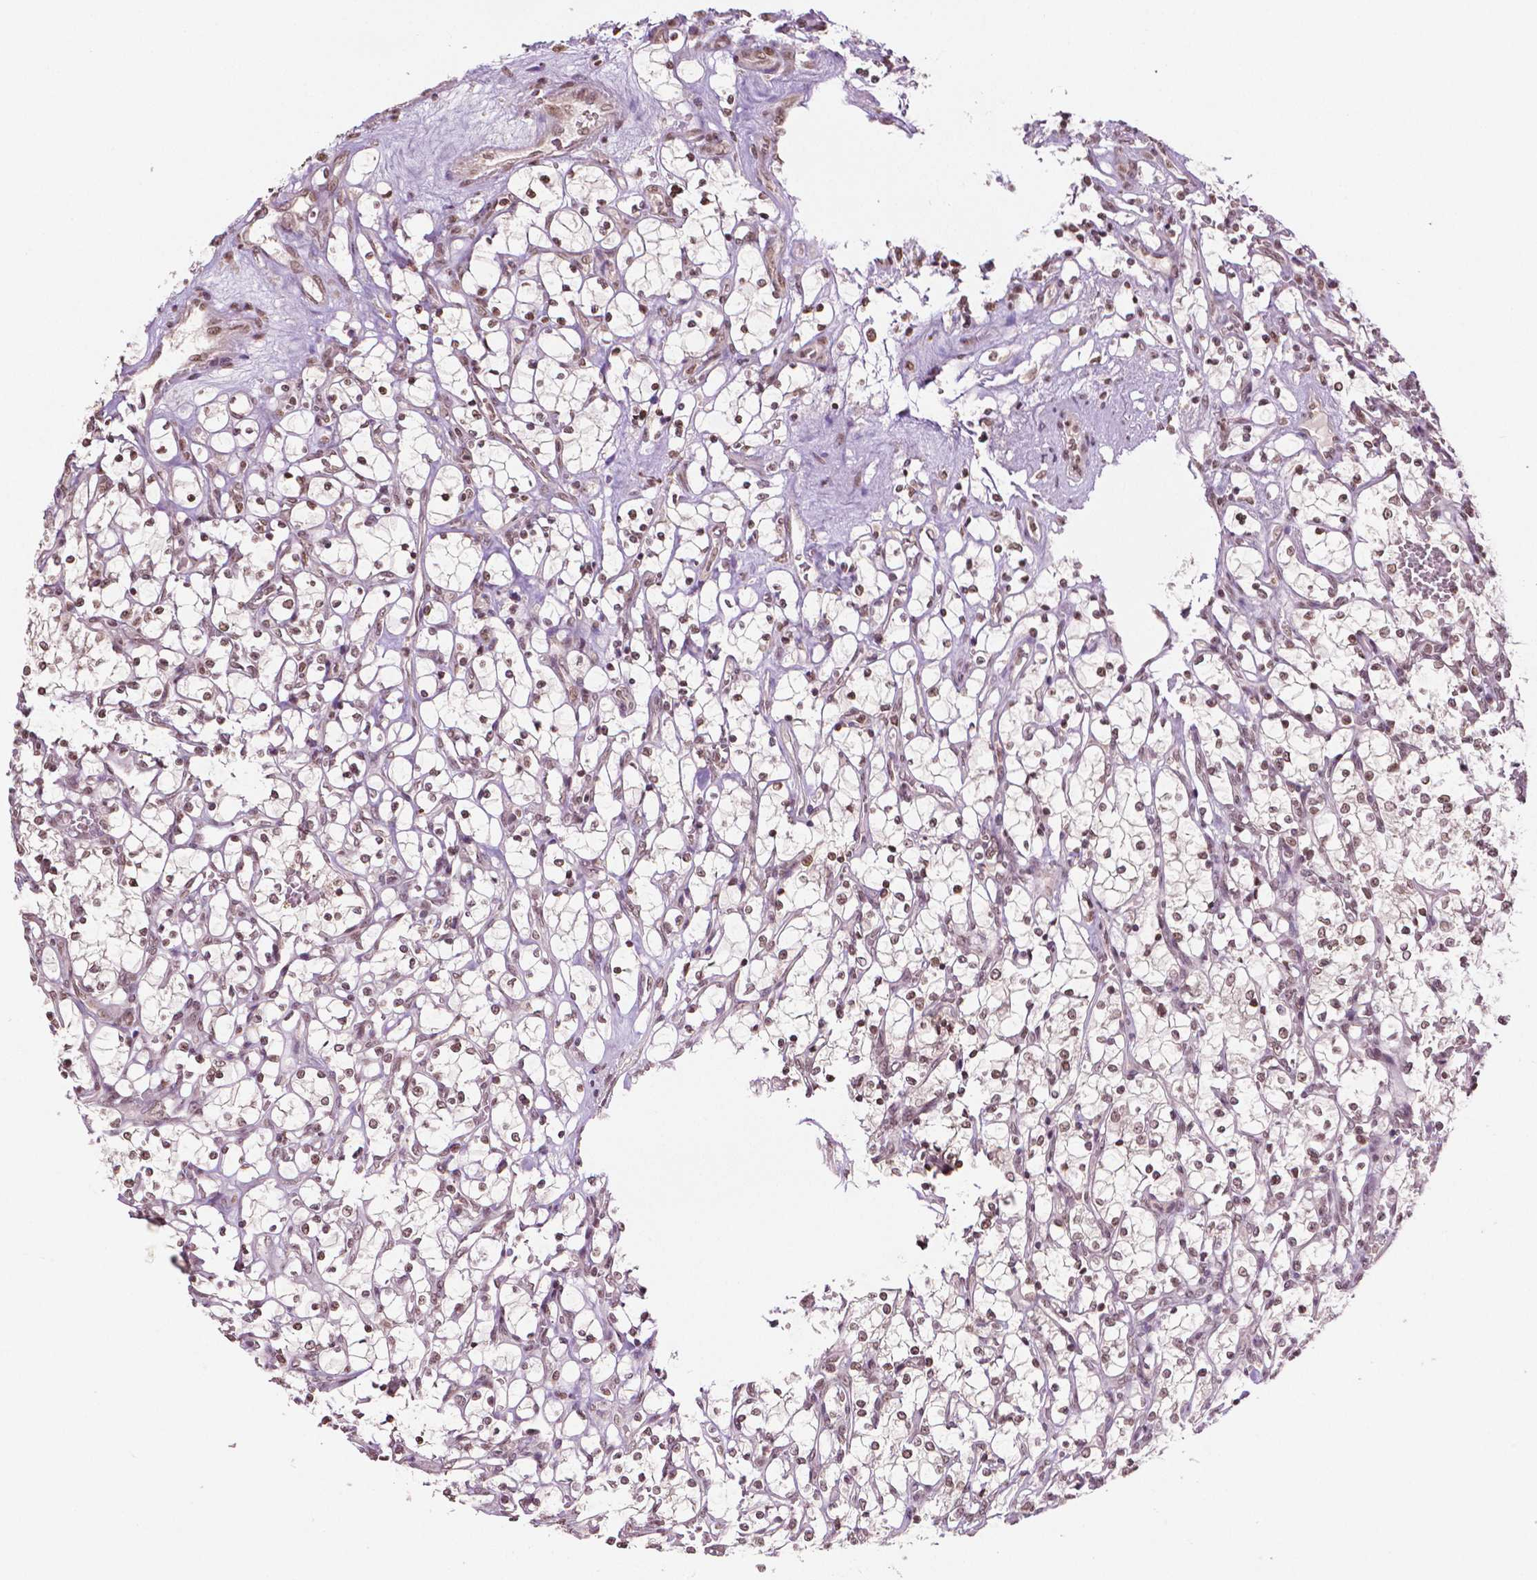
{"staining": {"intensity": "moderate", "quantity": ">75%", "location": "nuclear"}, "tissue": "renal cancer", "cell_type": "Tumor cells", "image_type": "cancer", "snomed": [{"axis": "morphology", "description": "Adenocarcinoma, NOS"}, {"axis": "topography", "description": "Kidney"}], "caption": "The immunohistochemical stain labels moderate nuclear positivity in tumor cells of renal cancer tissue.", "gene": "DEK", "patient": {"sex": "female", "age": 69}}